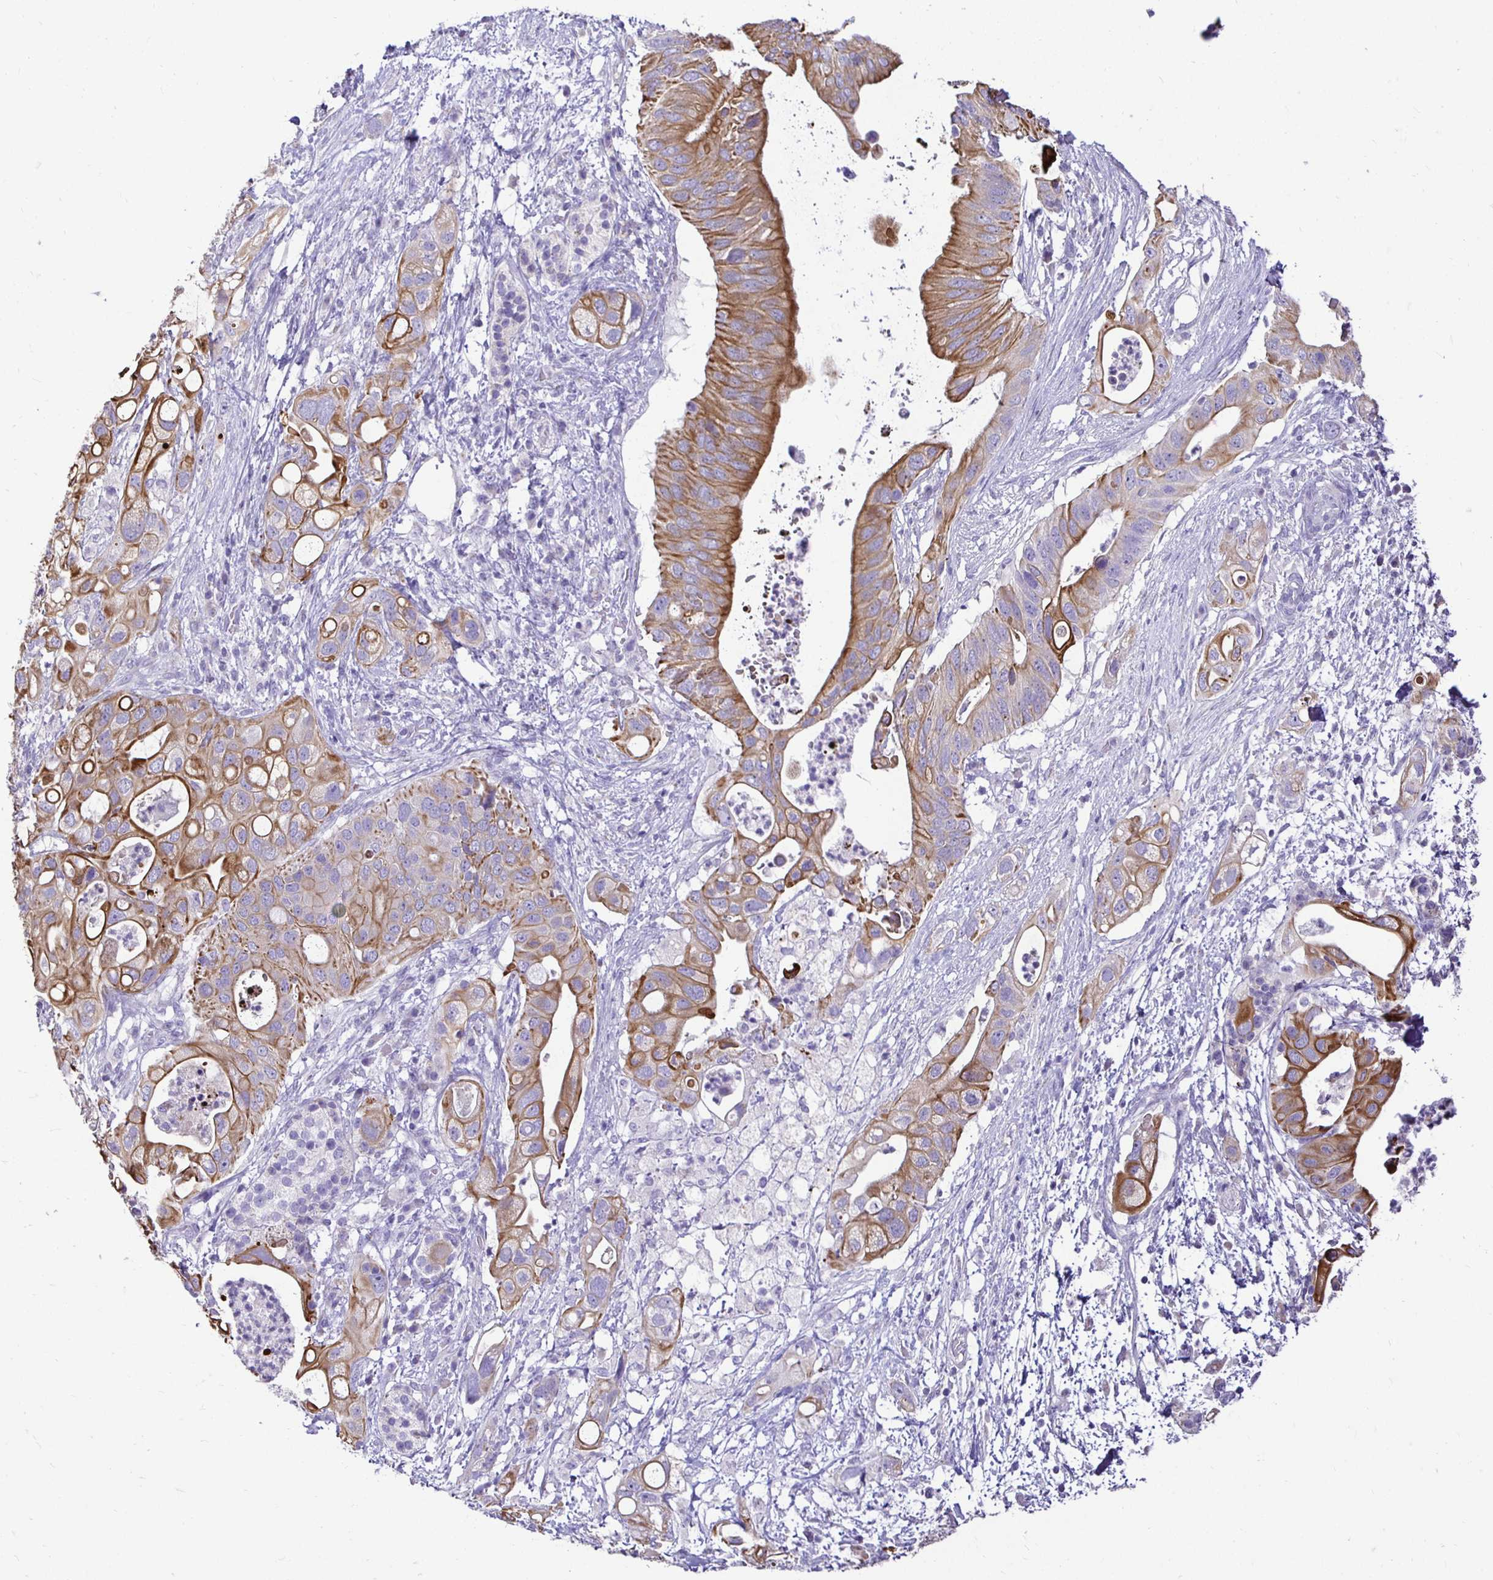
{"staining": {"intensity": "moderate", "quantity": ">75%", "location": "cytoplasmic/membranous"}, "tissue": "pancreatic cancer", "cell_type": "Tumor cells", "image_type": "cancer", "snomed": [{"axis": "morphology", "description": "Adenocarcinoma, NOS"}, {"axis": "topography", "description": "Pancreas"}], "caption": "Pancreatic cancer (adenocarcinoma) stained with immunohistochemistry exhibits moderate cytoplasmic/membranous staining in about >75% of tumor cells.", "gene": "TAF1D", "patient": {"sex": "female", "age": 72}}